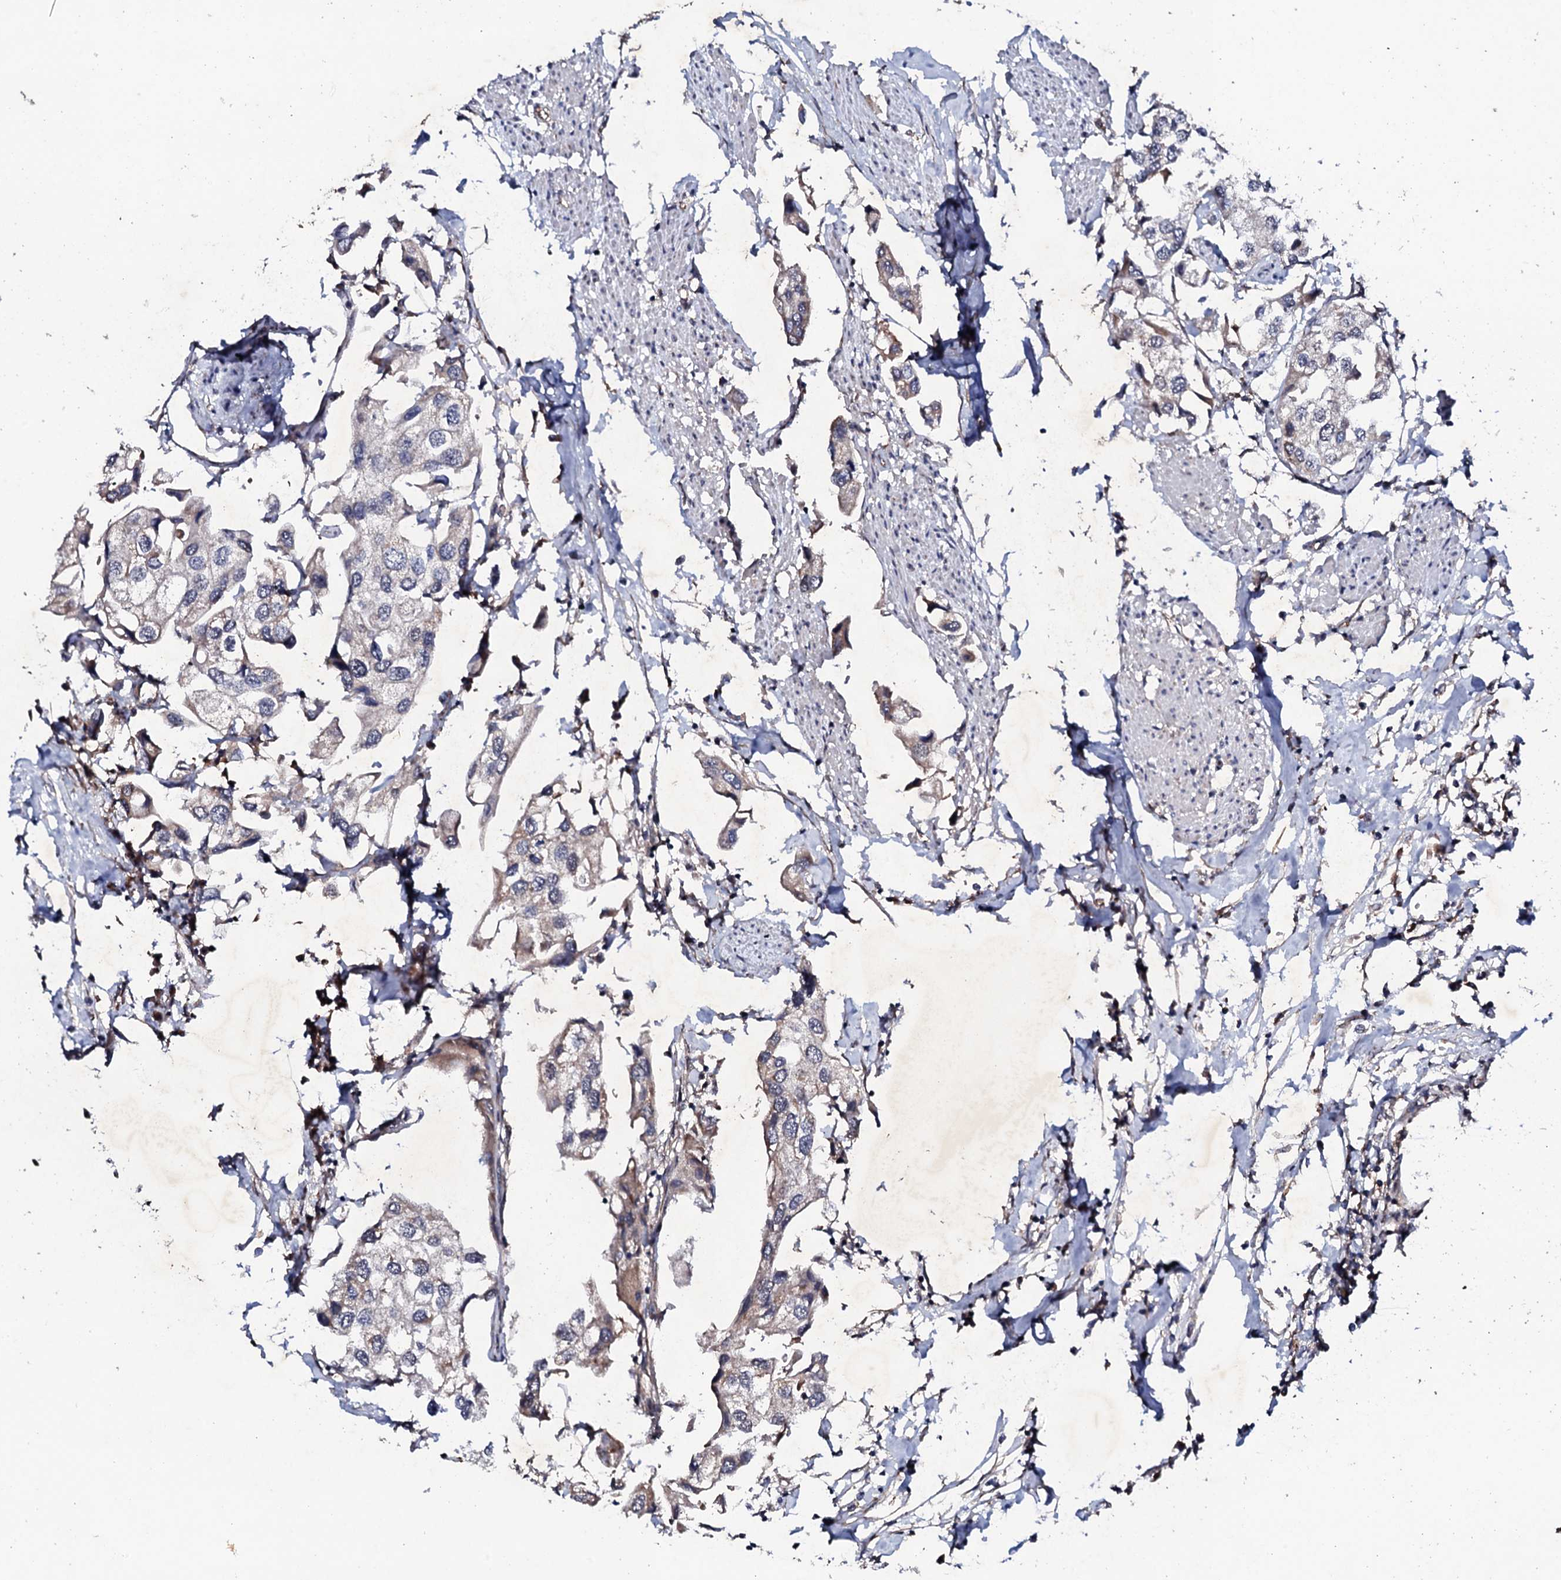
{"staining": {"intensity": "negative", "quantity": "none", "location": "none"}, "tissue": "urothelial cancer", "cell_type": "Tumor cells", "image_type": "cancer", "snomed": [{"axis": "morphology", "description": "Urothelial carcinoma, High grade"}, {"axis": "topography", "description": "Urinary bladder"}], "caption": "A high-resolution histopathology image shows immunohistochemistry staining of urothelial cancer, which shows no significant staining in tumor cells. Nuclei are stained in blue.", "gene": "MTIF3", "patient": {"sex": "male", "age": 64}}